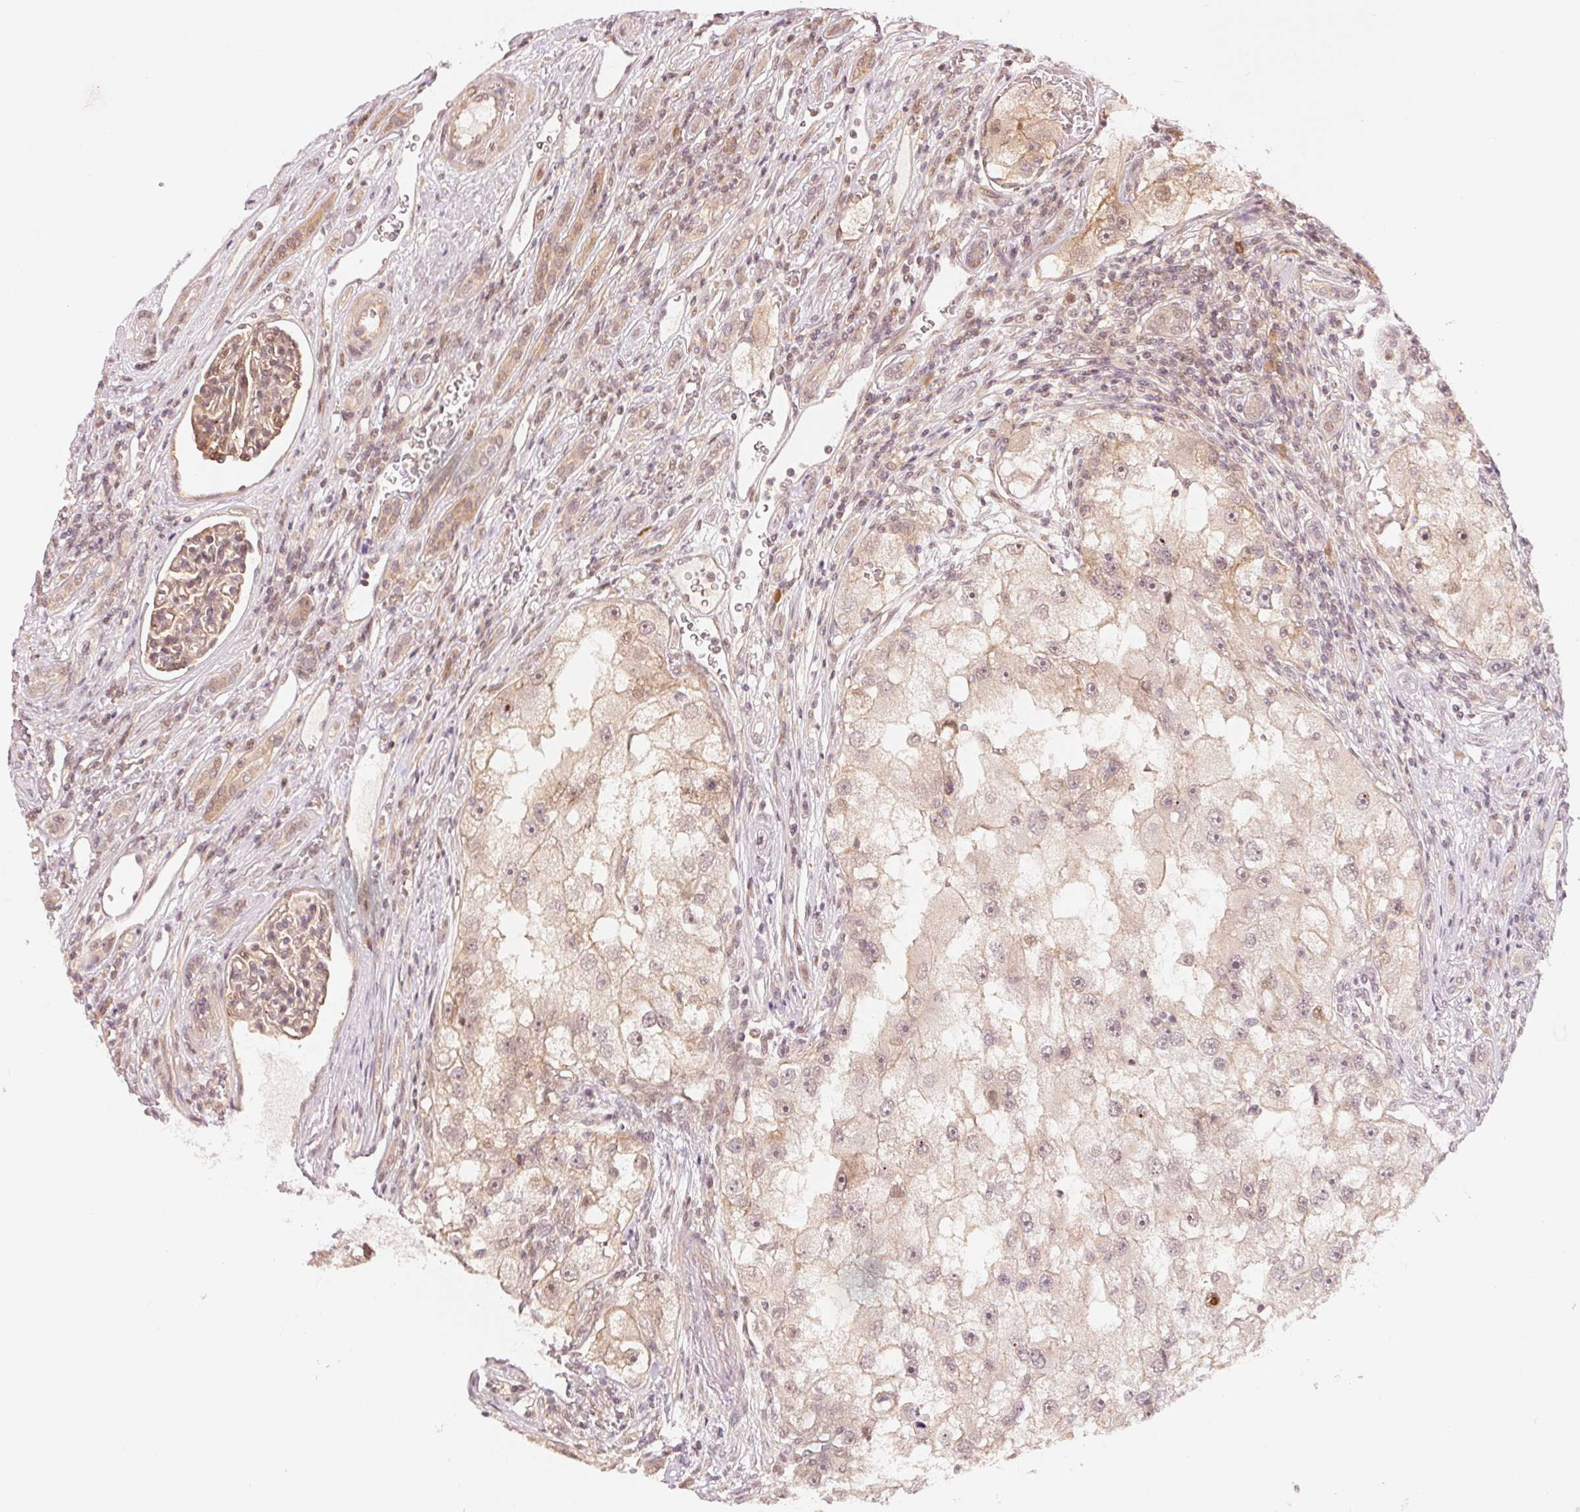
{"staining": {"intensity": "weak", "quantity": "<25%", "location": "cytoplasmic/membranous"}, "tissue": "renal cancer", "cell_type": "Tumor cells", "image_type": "cancer", "snomed": [{"axis": "morphology", "description": "Adenocarcinoma, NOS"}, {"axis": "topography", "description": "Kidney"}], "caption": "Adenocarcinoma (renal) stained for a protein using immunohistochemistry (IHC) demonstrates no positivity tumor cells.", "gene": "PRKN", "patient": {"sex": "male", "age": 63}}